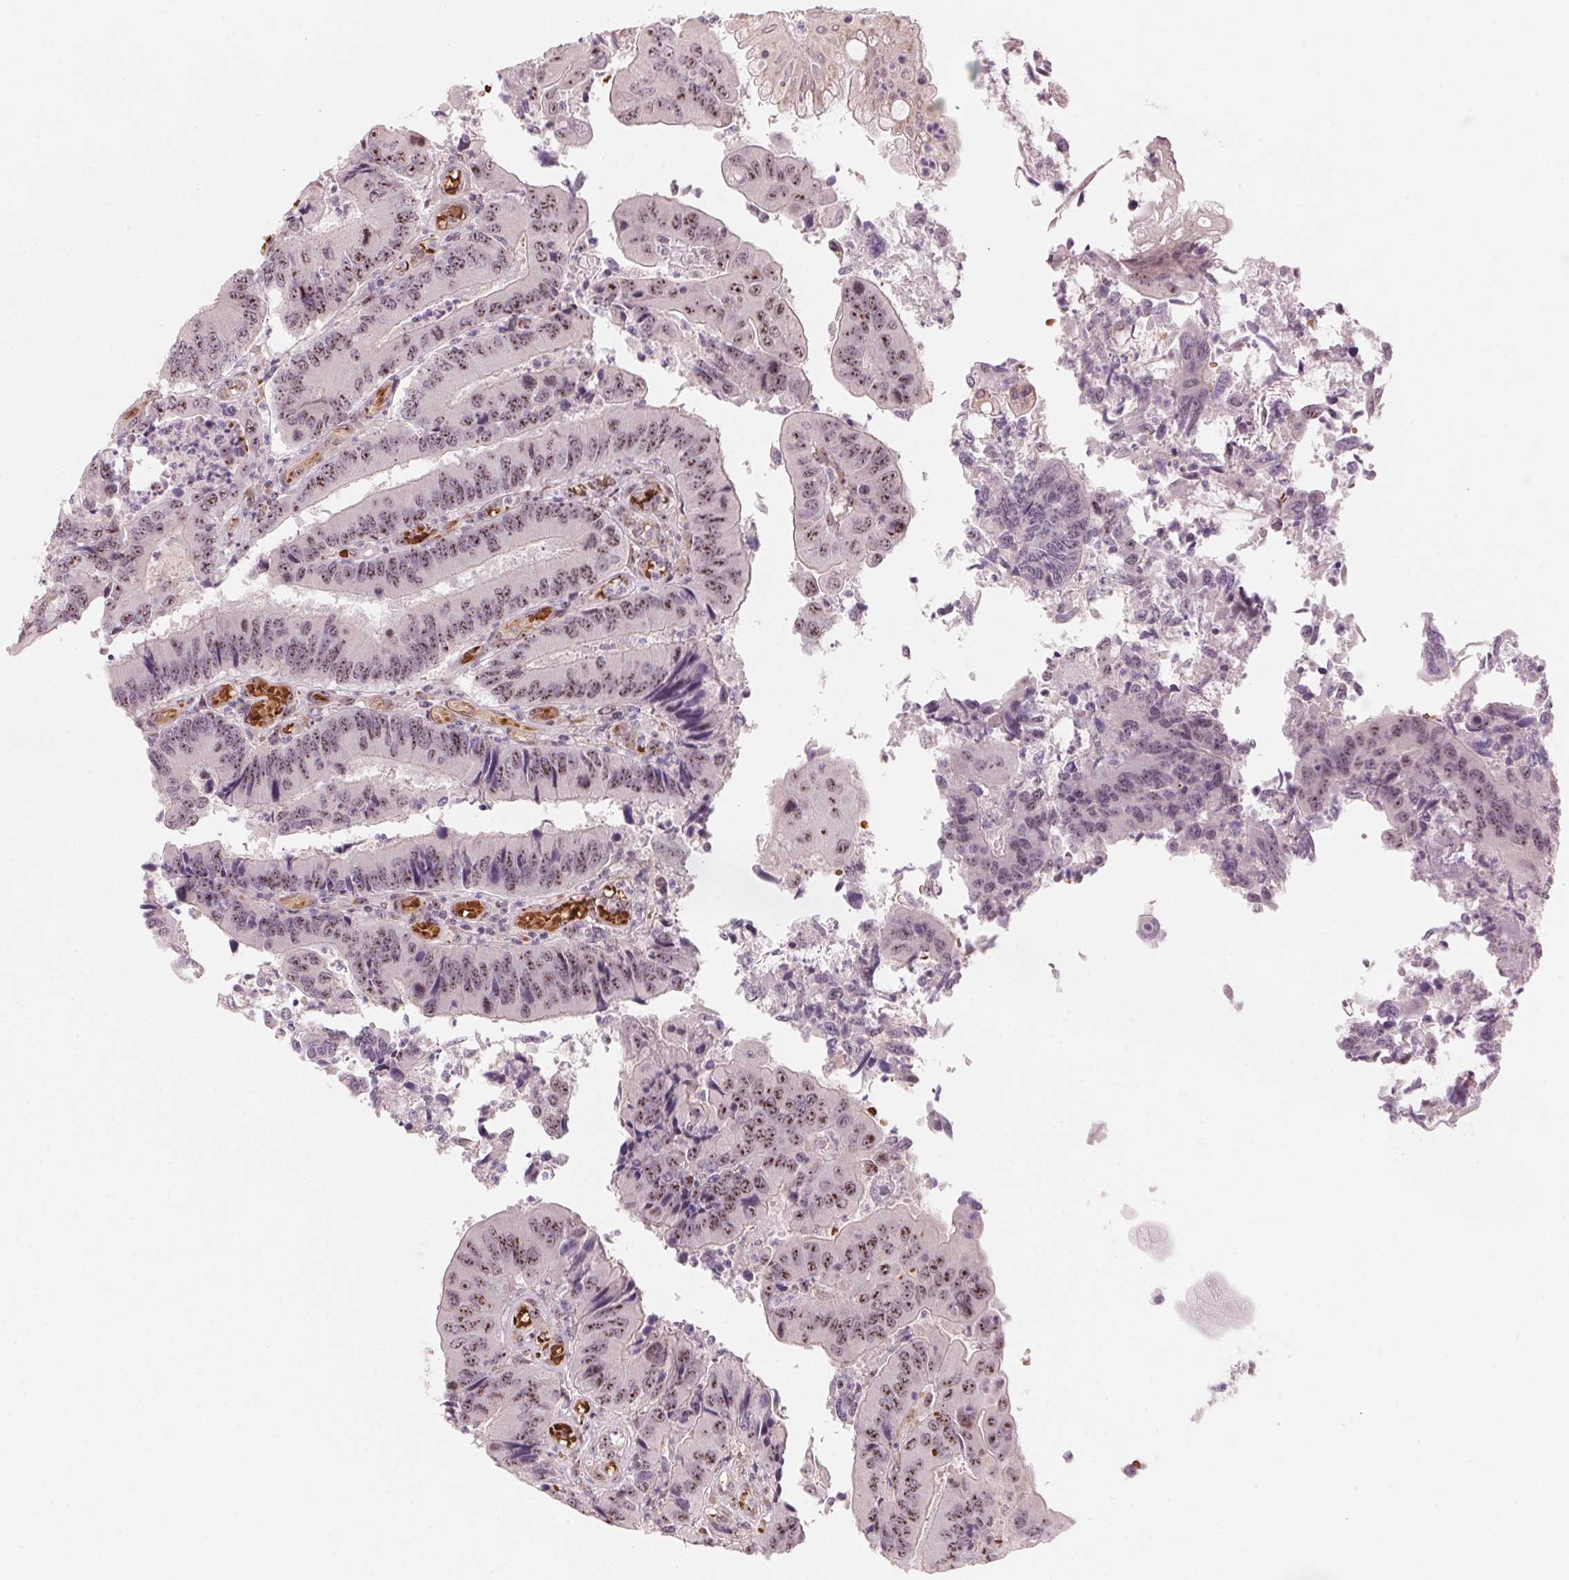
{"staining": {"intensity": "moderate", "quantity": "25%-75%", "location": "nuclear"}, "tissue": "colorectal cancer", "cell_type": "Tumor cells", "image_type": "cancer", "snomed": [{"axis": "morphology", "description": "Adenocarcinoma, NOS"}, {"axis": "topography", "description": "Colon"}], "caption": "DAB (3,3'-diaminobenzidine) immunohistochemical staining of colorectal adenocarcinoma demonstrates moderate nuclear protein staining in approximately 25%-75% of tumor cells. The protein of interest is shown in brown color, while the nuclei are stained blue.", "gene": "DNTTIP2", "patient": {"sex": "female", "age": 67}}